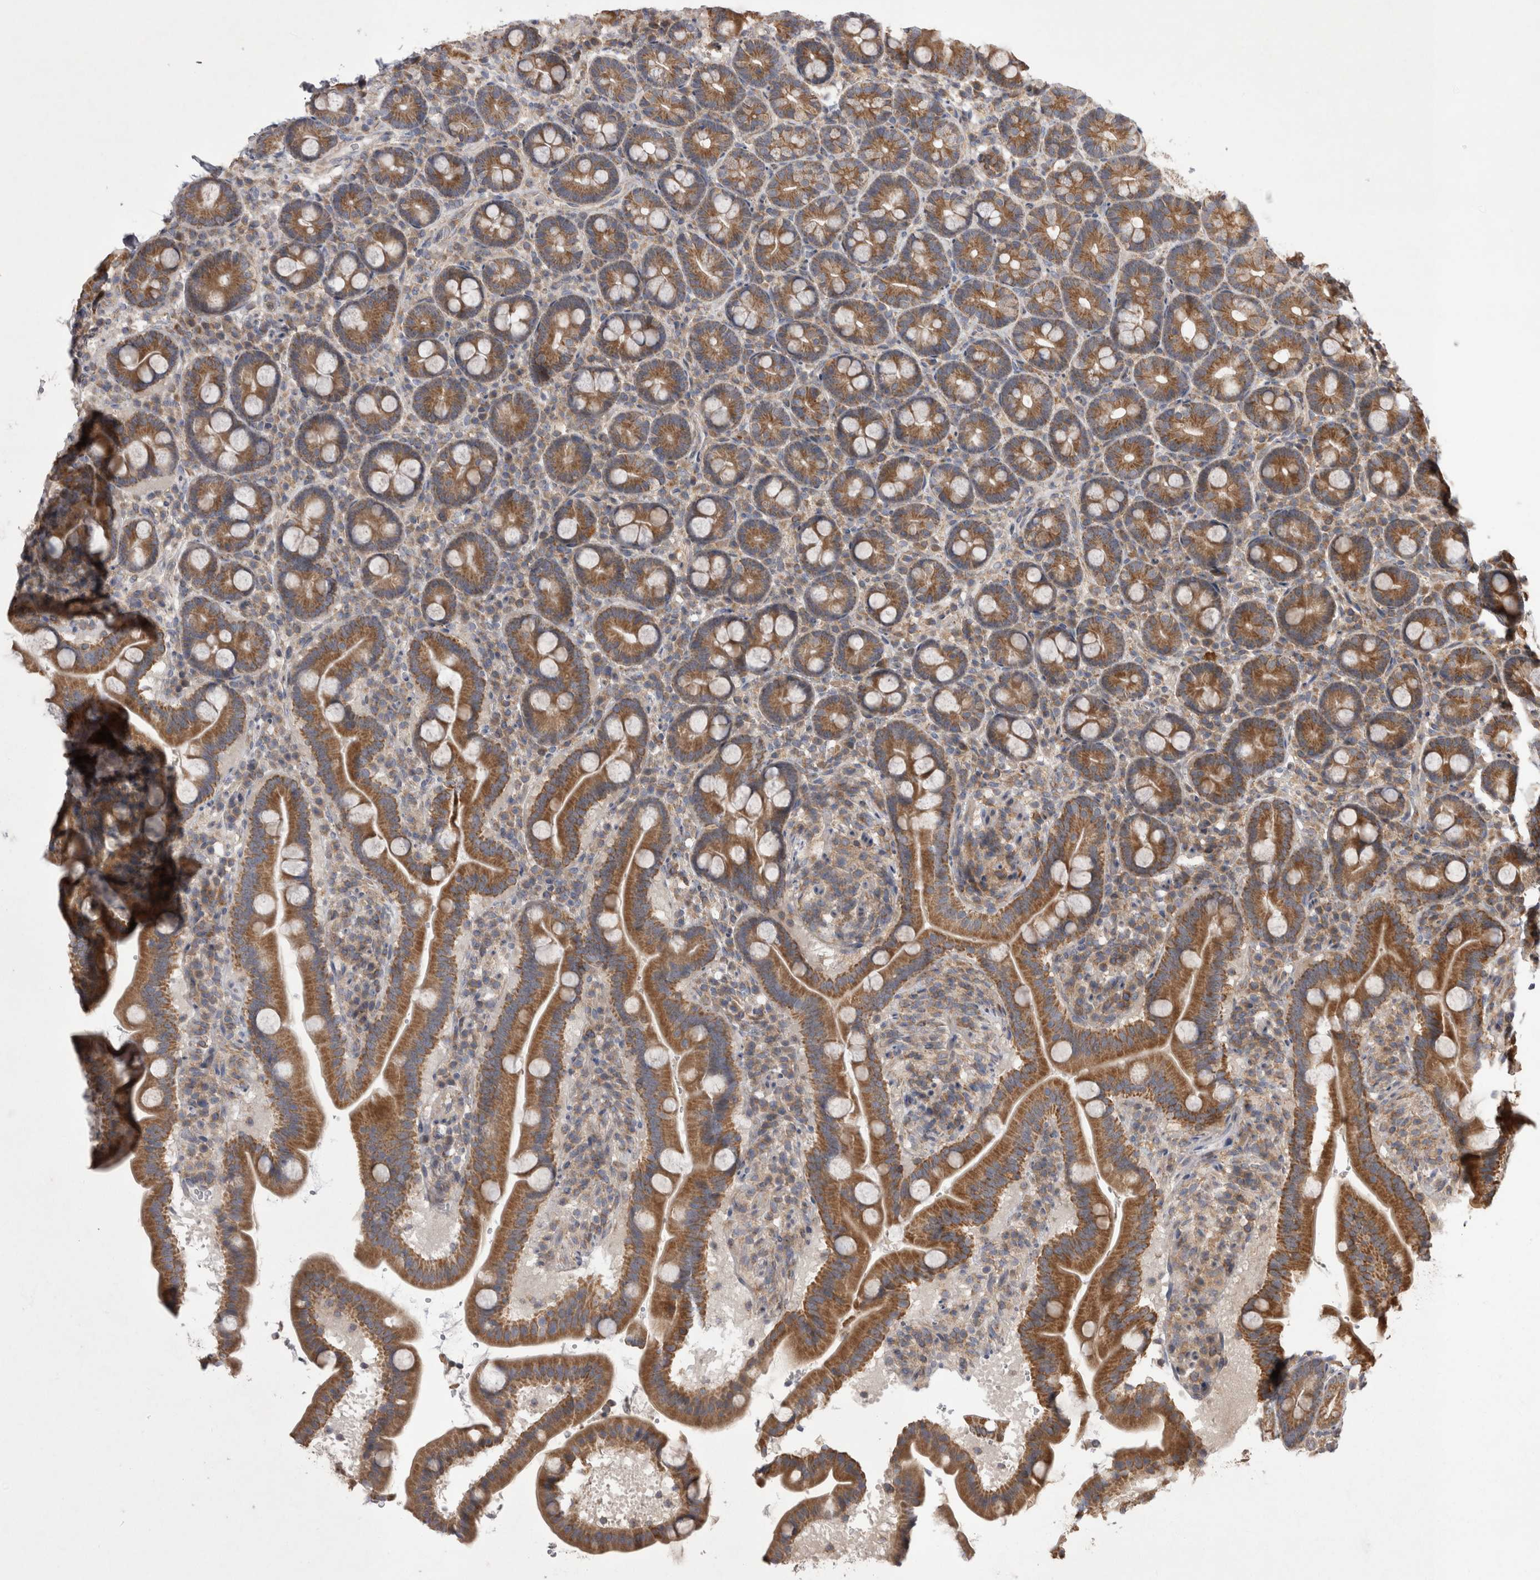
{"staining": {"intensity": "moderate", "quantity": ">75%", "location": "cytoplasmic/membranous"}, "tissue": "duodenum", "cell_type": "Glandular cells", "image_type": "normal", "snomed": [{"axis": "morphology", "description": "Normal tissue, NOS"}, {"axis": "topography", "description": "Duodenum"}], "caption": "Protein analysis of normal duodenum displays moderate cytoplasmic/membranous staining in about >75% of glandular cells.", "gene": "TSPOAP1", "patient": {"sex": "male", "age": 54}}